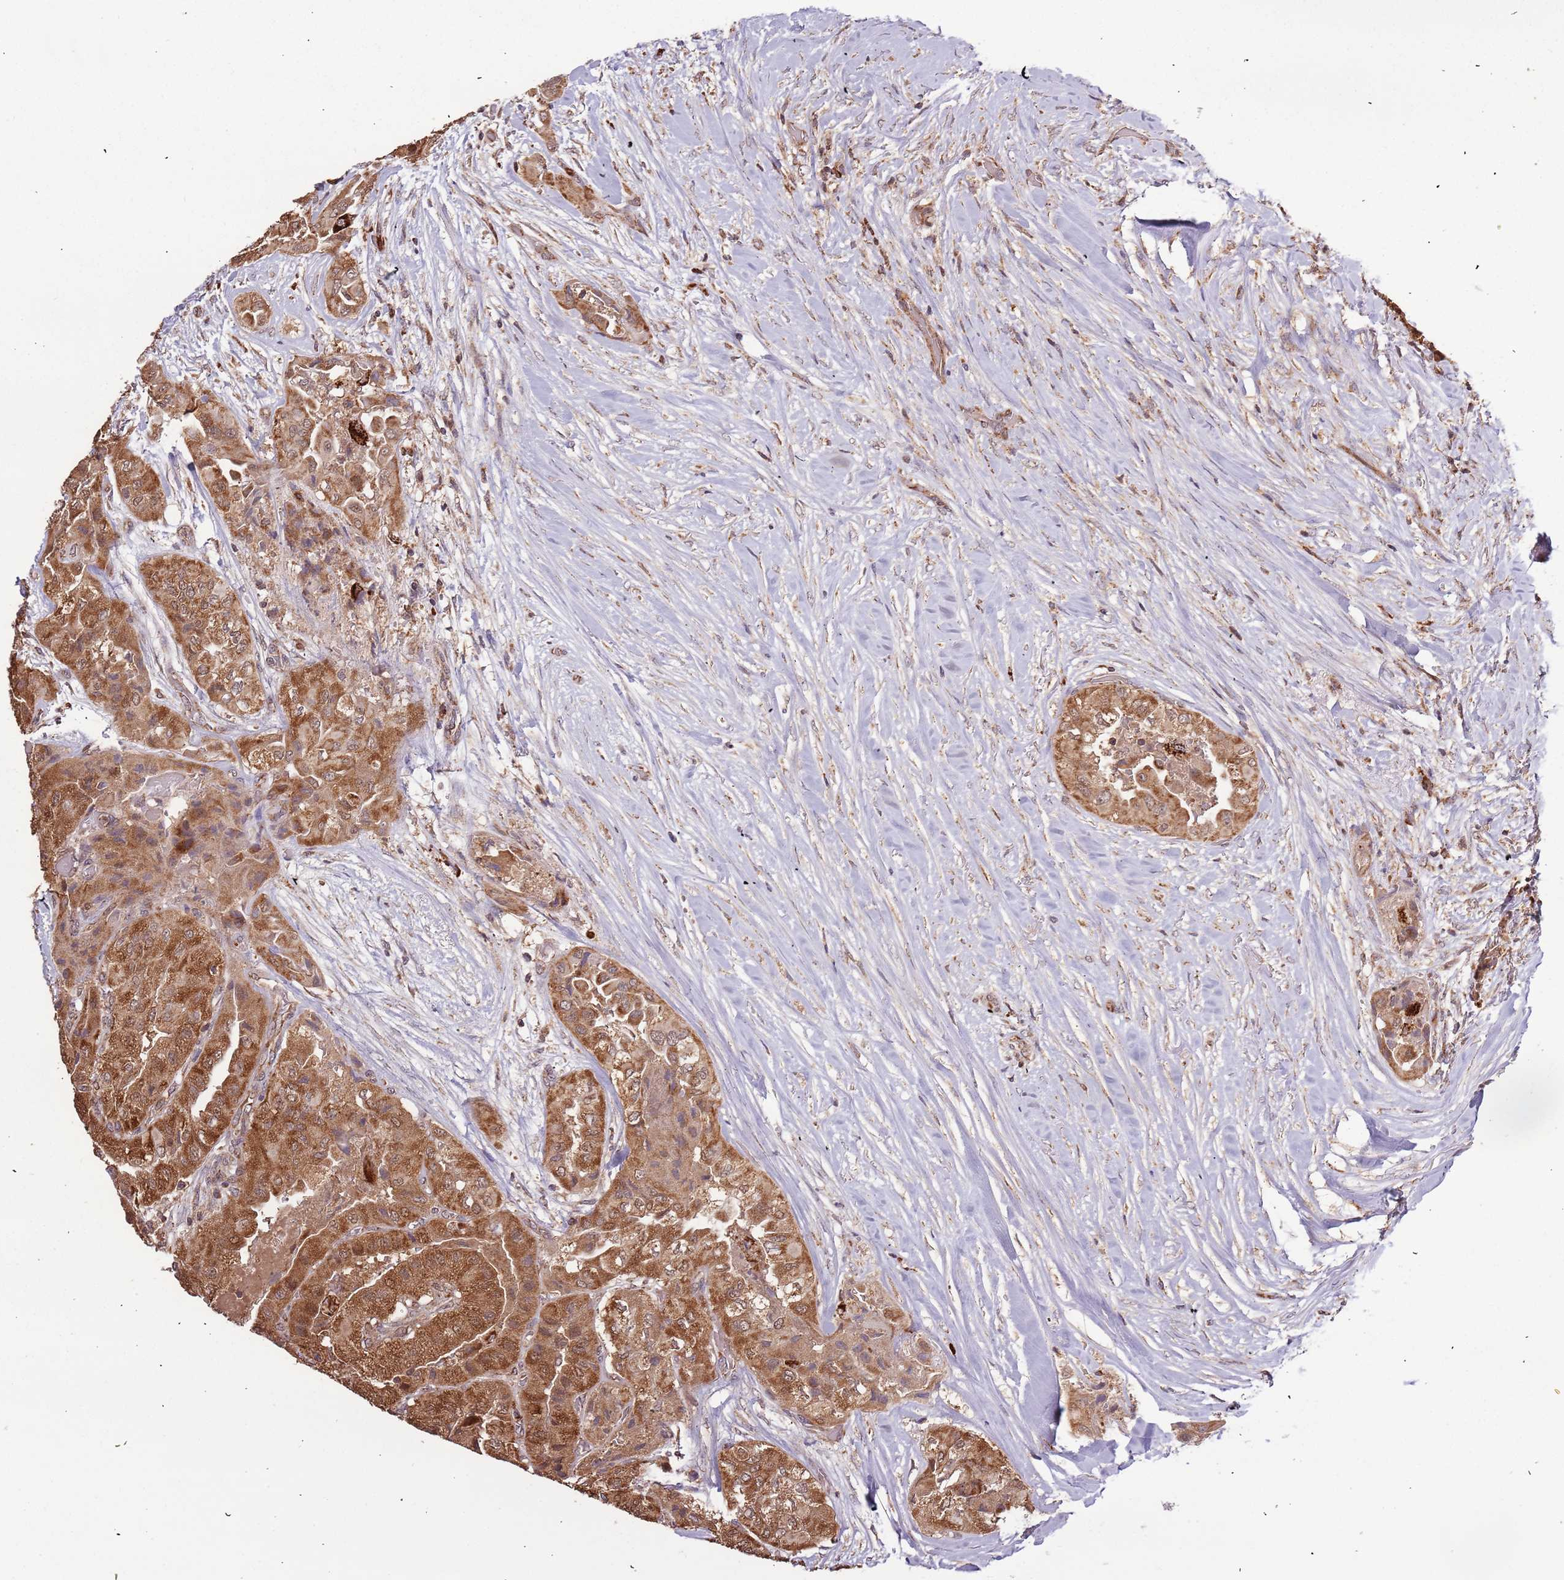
{"staining": {"intensity": "strong", "quantity": ">75%", "location": "cytoplasmic/membranous,nuclear"}, "tissue": "thyroid cancer", "cell_type": "Tumor cells", "image_type": "cancer", "snomed": [{"axis": "morphology", "description": "Normal tissue, NOS"}, {"axis": "morphology", "description": "Papillary adenocarcinoma, NOS"}, {"axis": "topography", "description": "Thyroid gland"}], "caption": "Human thyroid cancer stained for a protein (brown) exhibits strong cytoplasmic/membranous and nuclear positive expression in about >75% of tumor cells.", "gene": "IL17RD", "patient": {"sex": "female", "age": 59}}